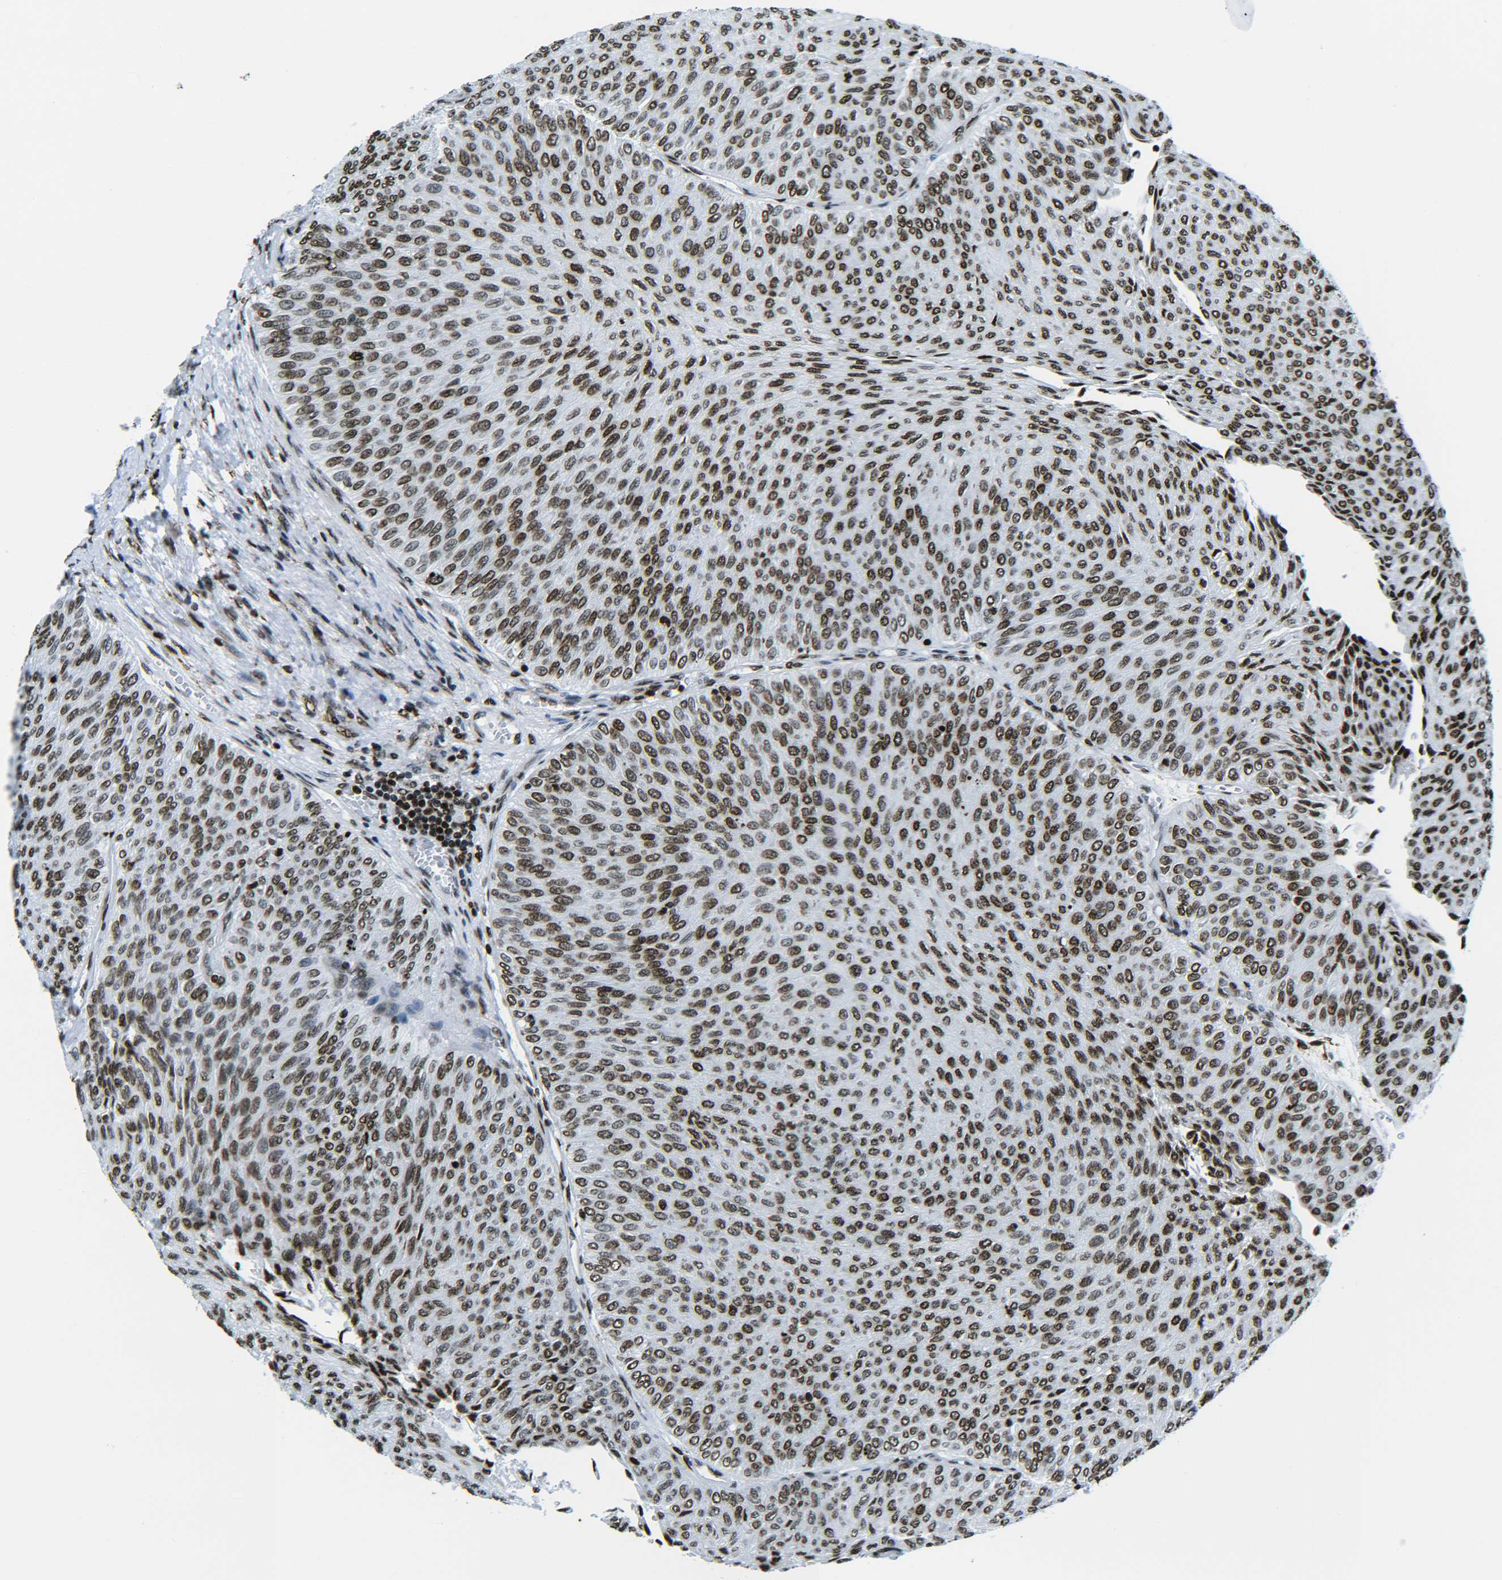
{"staining": {"intensity": "strong", "quantity": ">75%", "location": "nuclear"}, "tissue": "urothelial cancer", "cell_type": "Tumor cells", "image_type": "cancer", "snomed": [{"axis": "morphology", "description": "Urothelial carcinoma, Low grade"}, {"axis": "topography", "description": "Urinary bladder"}], "caption": "Urothelial carcinoma (low-grade) stained for a protein exhibits strong nuclear positivity in tumor cells.", "gene": "H2AX", "patient": {"sex": "male", "age": 78}}